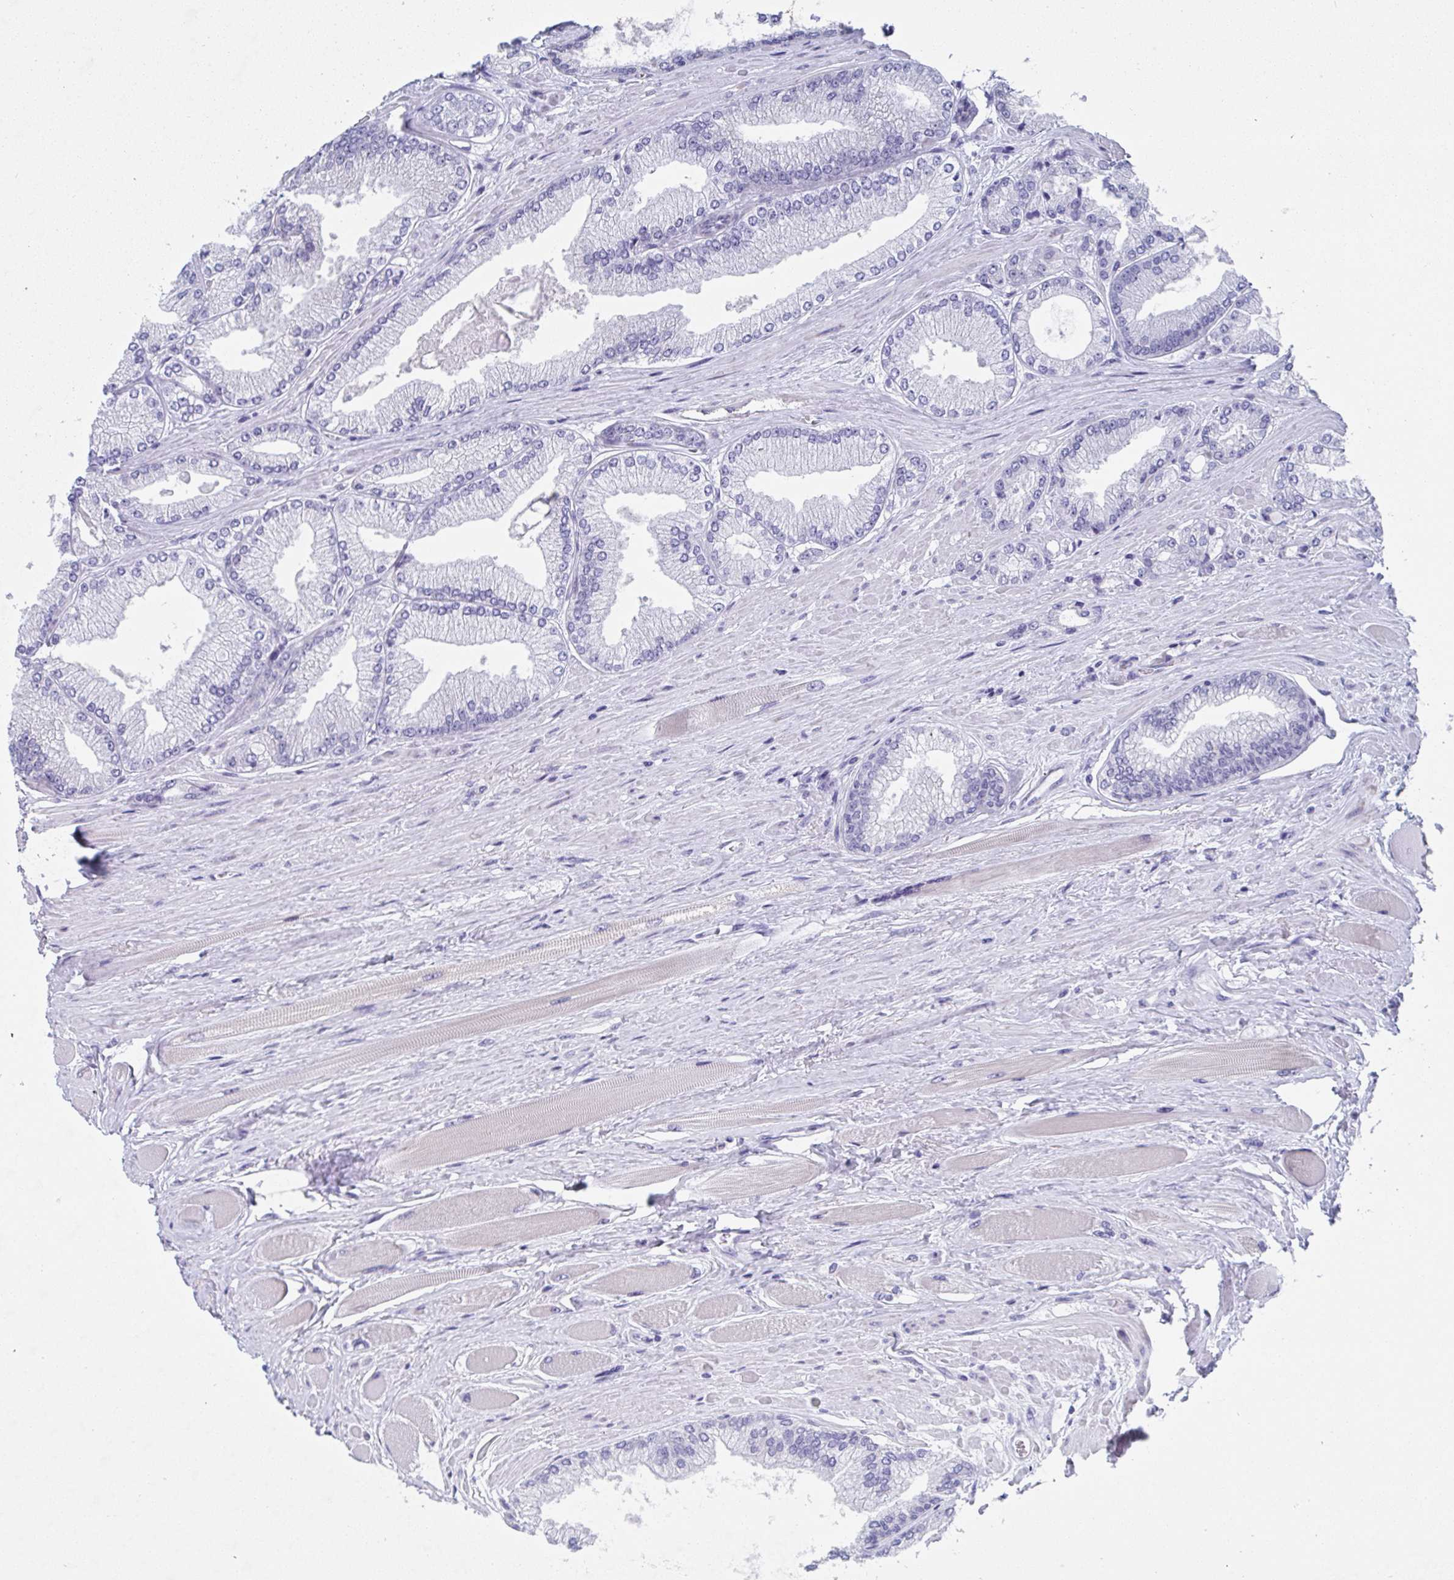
{"staining": {"intensity": "negative", "quantity": "none", "location": "none"}, "tissue": "prostate cancer", "cell_type": "Tumor cells", "image_type": "cancer", "snomed": [{"axis": "morphology", "description": "Adenocarcinoma, Low grade"}, {"axis": "topography", "description": "Prostate"}], "caption": "Human prostate low-grade adenocarcinoma stained for a protein using IHC exhibits no expression in tumor cells.", "gene": "MFSD4A", "patient": {"sex": "male", "age": 67}}